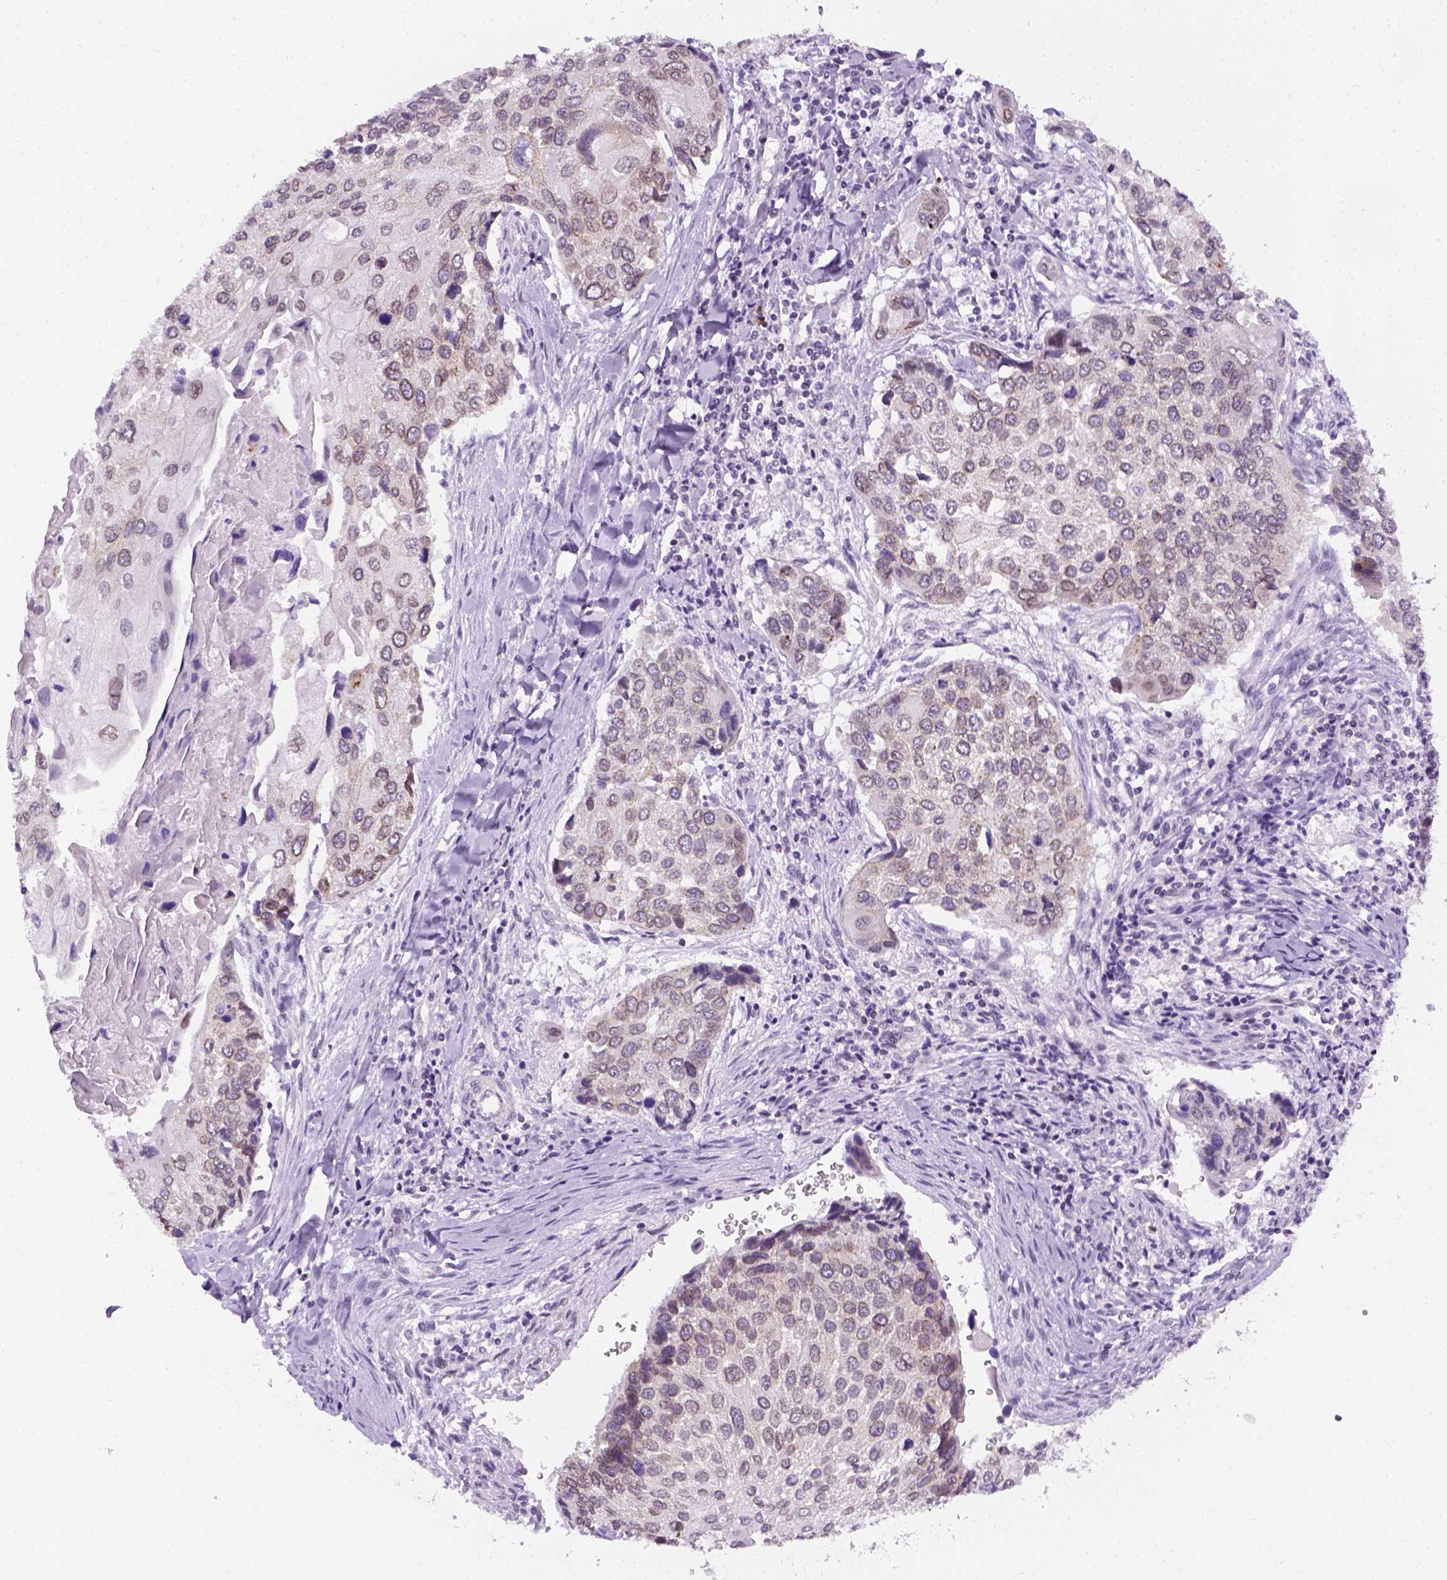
{"staining": {"intensity": "weak", "quantity": "25%-75%", "location": "cytoplasmic/membranous"}, "tissue": "lung cancer", "cell_type": "Tumor cells", "image_type": "cancer", "snomed": [{"axis": "morphology", "description": "Squamous cell carcinoma, NOS"}, {"axis": "morphology", "description": "Squamous cell carcinoma, metastatic, NOS"}, {"axis": "topography", "description": "Lung"}], "caption": "This histopathology image demonstrates lung cancer stained with immunohistochemistry (IHC) to label a protein in brown. The cytoplasmic/membranous of tumor cells show weak positivity for the protein. Nuclei are counter-stained blue.", "gene": "FAM184B", "patient": {"sex": "male", "age": 63}}